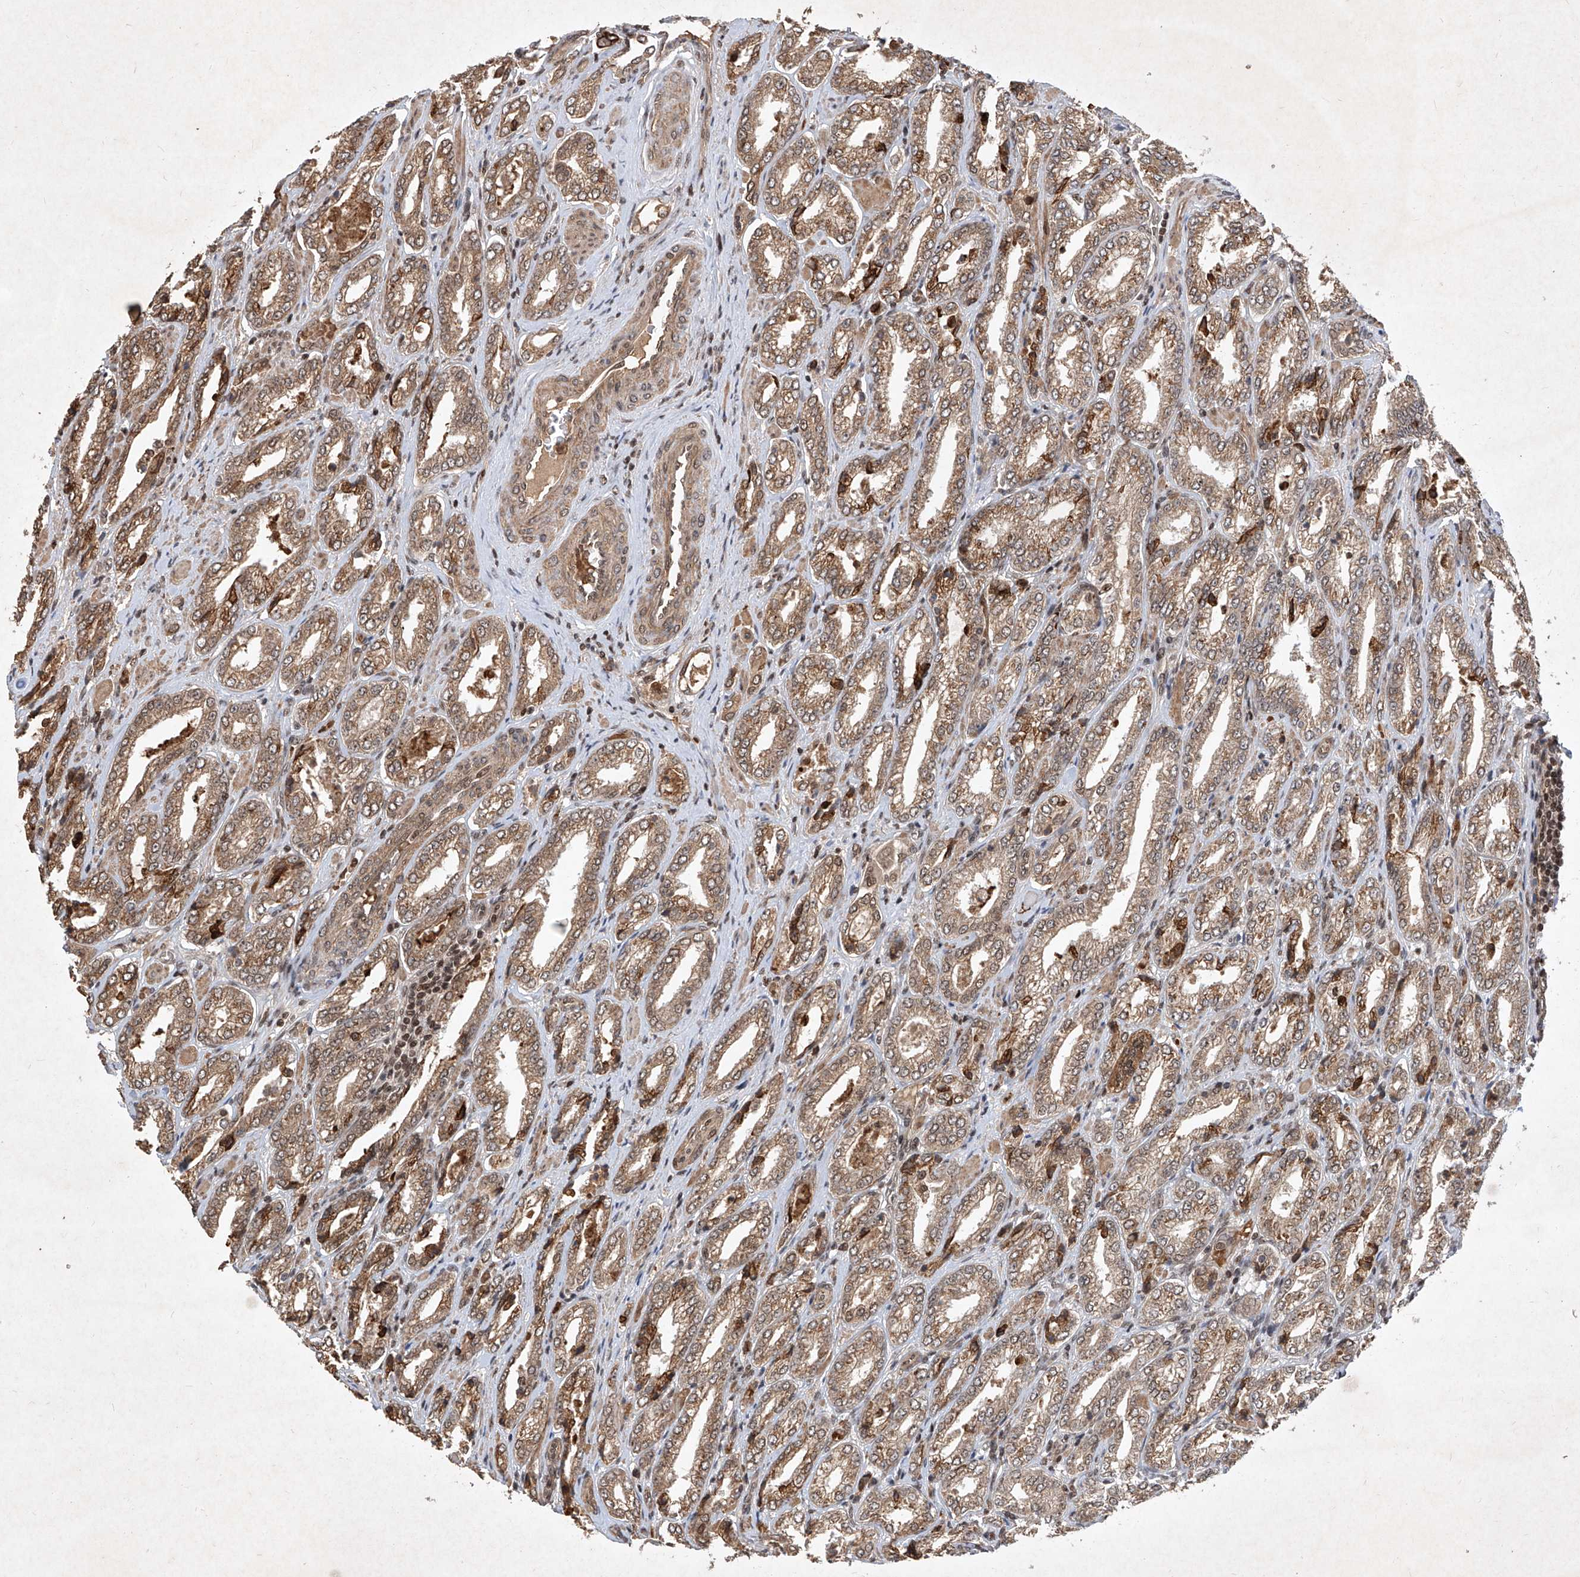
{"staining": {"intensity": "moderate", "quantity": ">75%", "location": "cytoplasmic/membranous"}, "tissue": "prostate cancer", "cell_type": "Tumor cells", "image_type": "cancer", "snomed": [{"axis": "morphology", "description": "Adenocarcinoma, Low grade"}, {"axis": "topography", "description": "Prostate"}], "caption": "Protein expression analysis of human prostate low-grade adenocarcinoma reveals moderate cytoplasmic/membranous staining in approximately >75% of tumor cells.", "gene": "IRF2", "patient": {"sex": "male", "age": 62}}